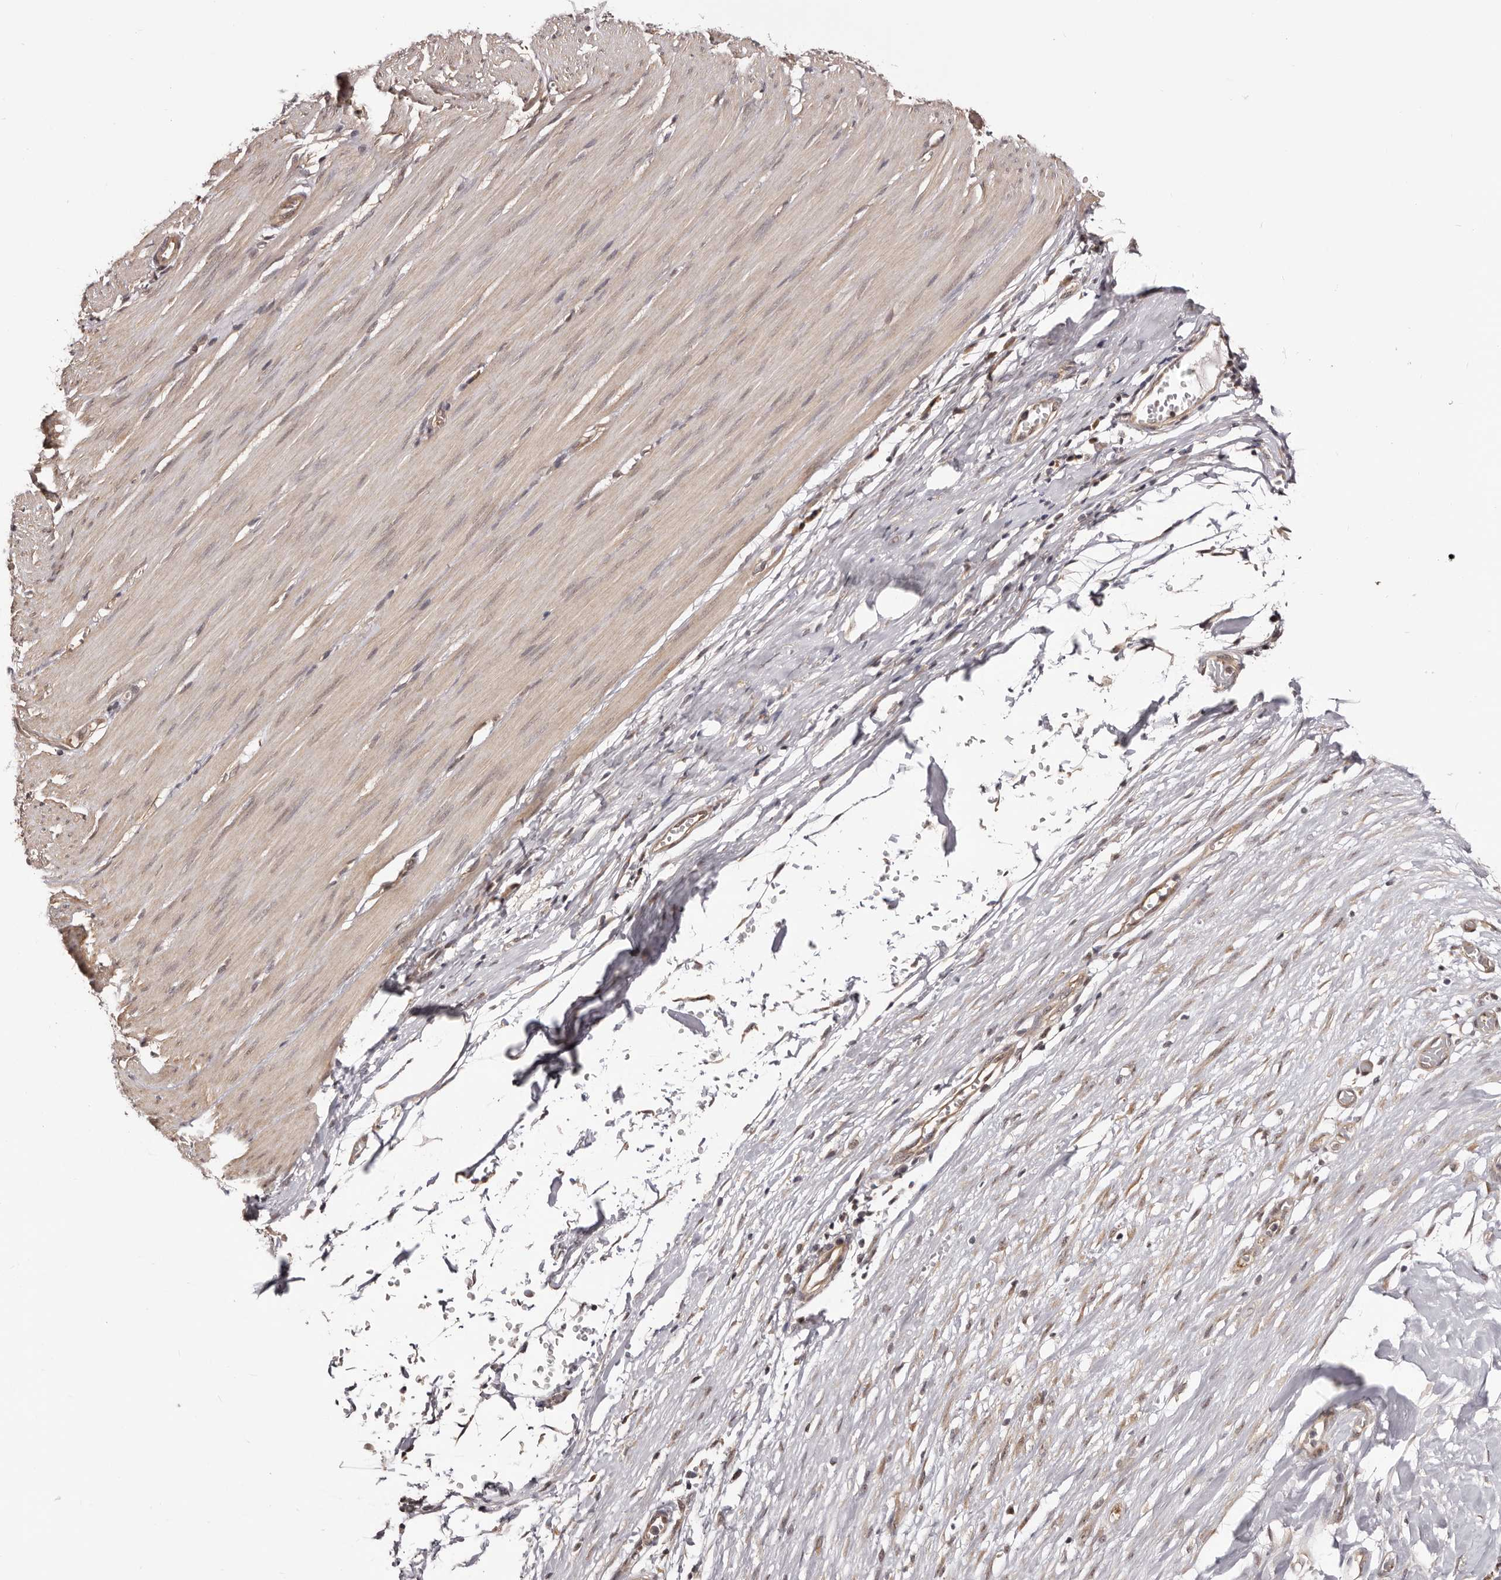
{"staining": {"intensity": "weak", "quantity": "25%-75%", "location": "cytoplasmic/membranous,nuclear"}, "tissue": "smooth muscle", "cell_type": "Smooth muscle cells", "image_type": "normal", "snomed": [{"axis": "morphology", "description": "Normal tissue, NOS"}, {"axis": "morphology", "description": "Adenocarcinoma, NOS"}, {"axis": "topography", "description": "Colon"}, {"axis": "topography", "description": "Peripheral nerve tissue"}], "caption": "Smooth muscle stained with a protein marker exhibits weak staining in smooth muscle cells.", "gene": "NOL12", "patient": {"sex": "male", "age": 14}}